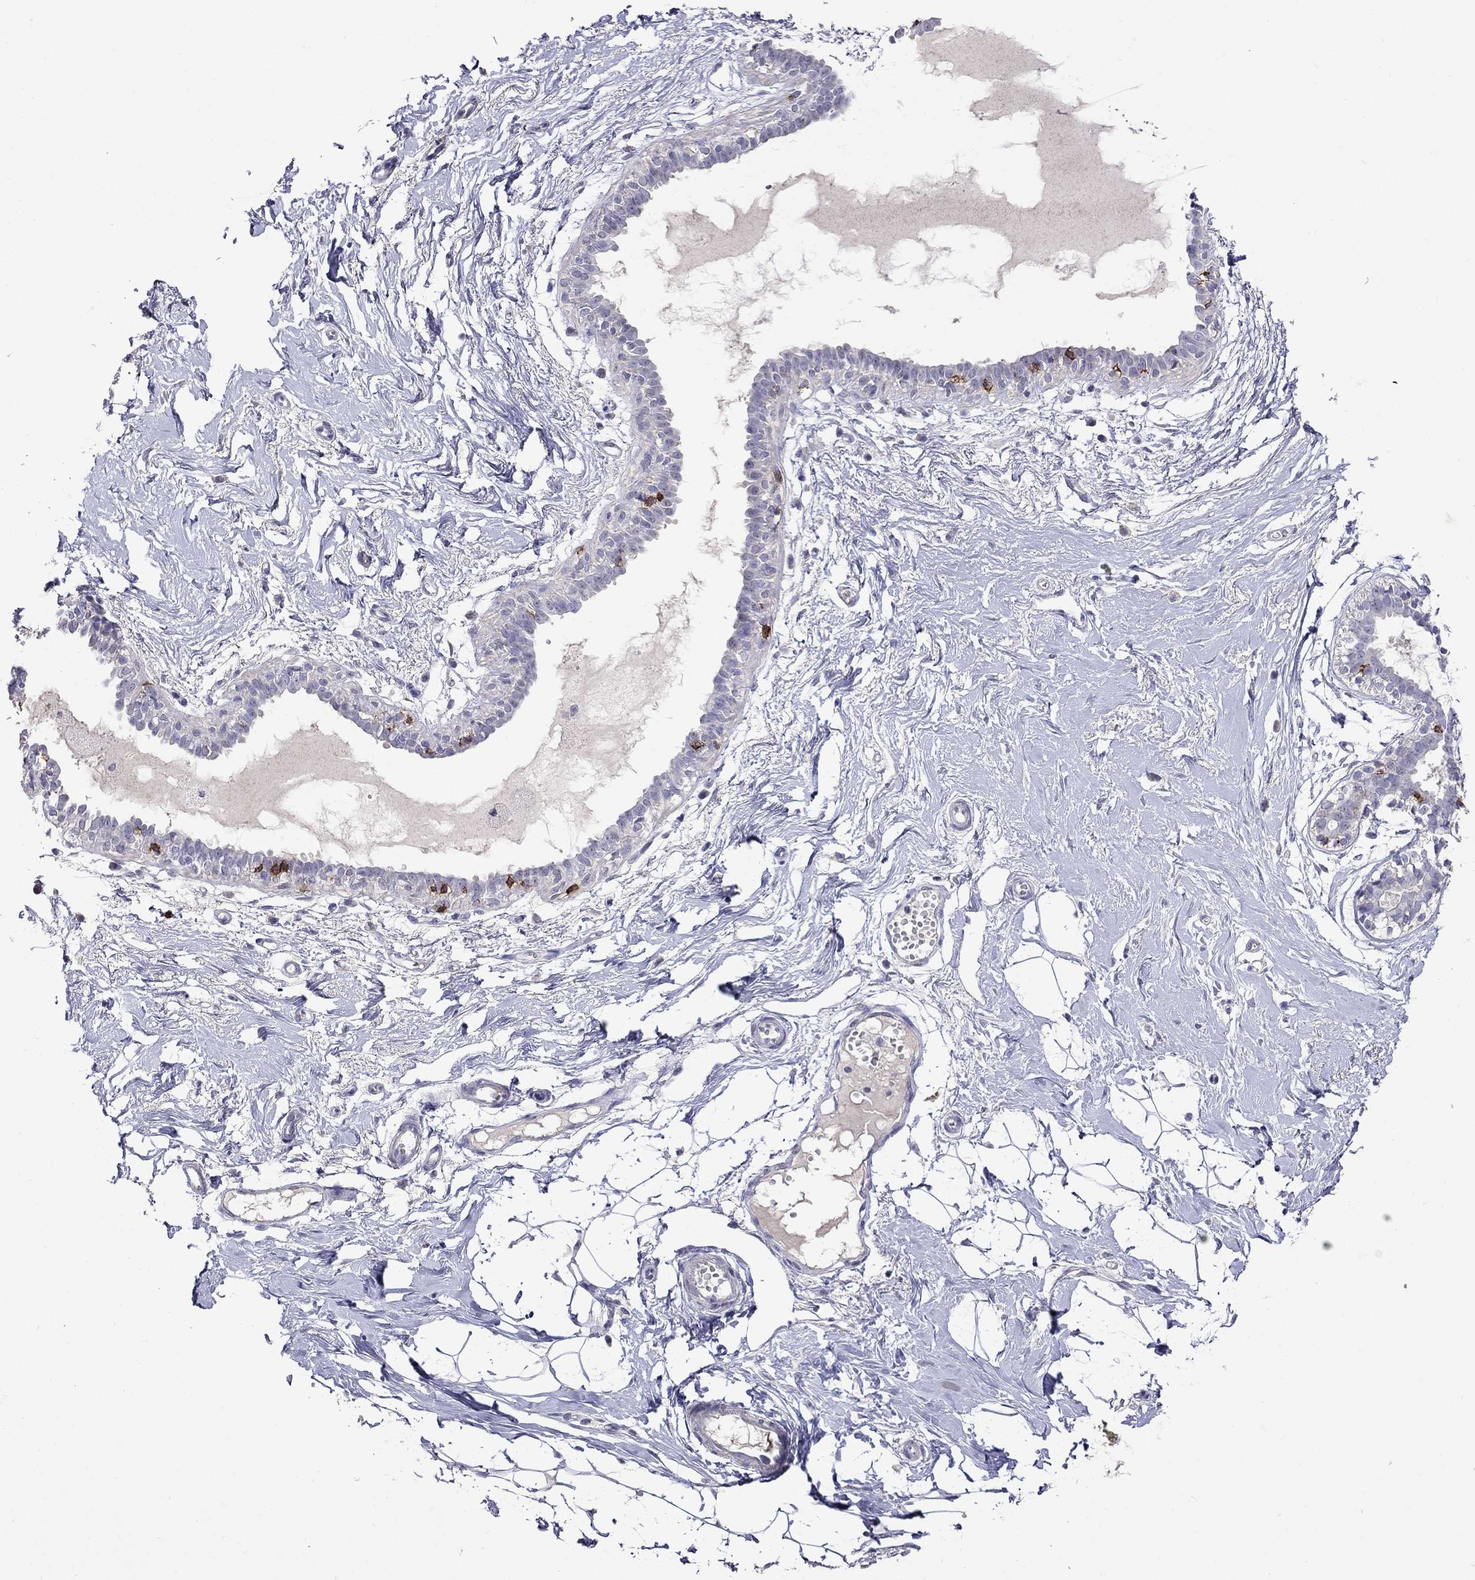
{"staining": {"intensity": "negative", "quantity": "none", "location": "none"}, "tissue": "breast", "cell_type": "Adipocytes", "image_type": "normal", "snomed": [{"axis": "morphology", "description": "Normal tissue, NOS"}, {"axis": "topography", "description": "Breast"}], "caption": "Immunohistochemistry image of benign breast: human breast stained with DAB (3,3'-diaminobenzidine) displays no significant protein positivity in adipocytes.", "gene": "CD8B", "patient": {"sex": "female", "age": 49}}